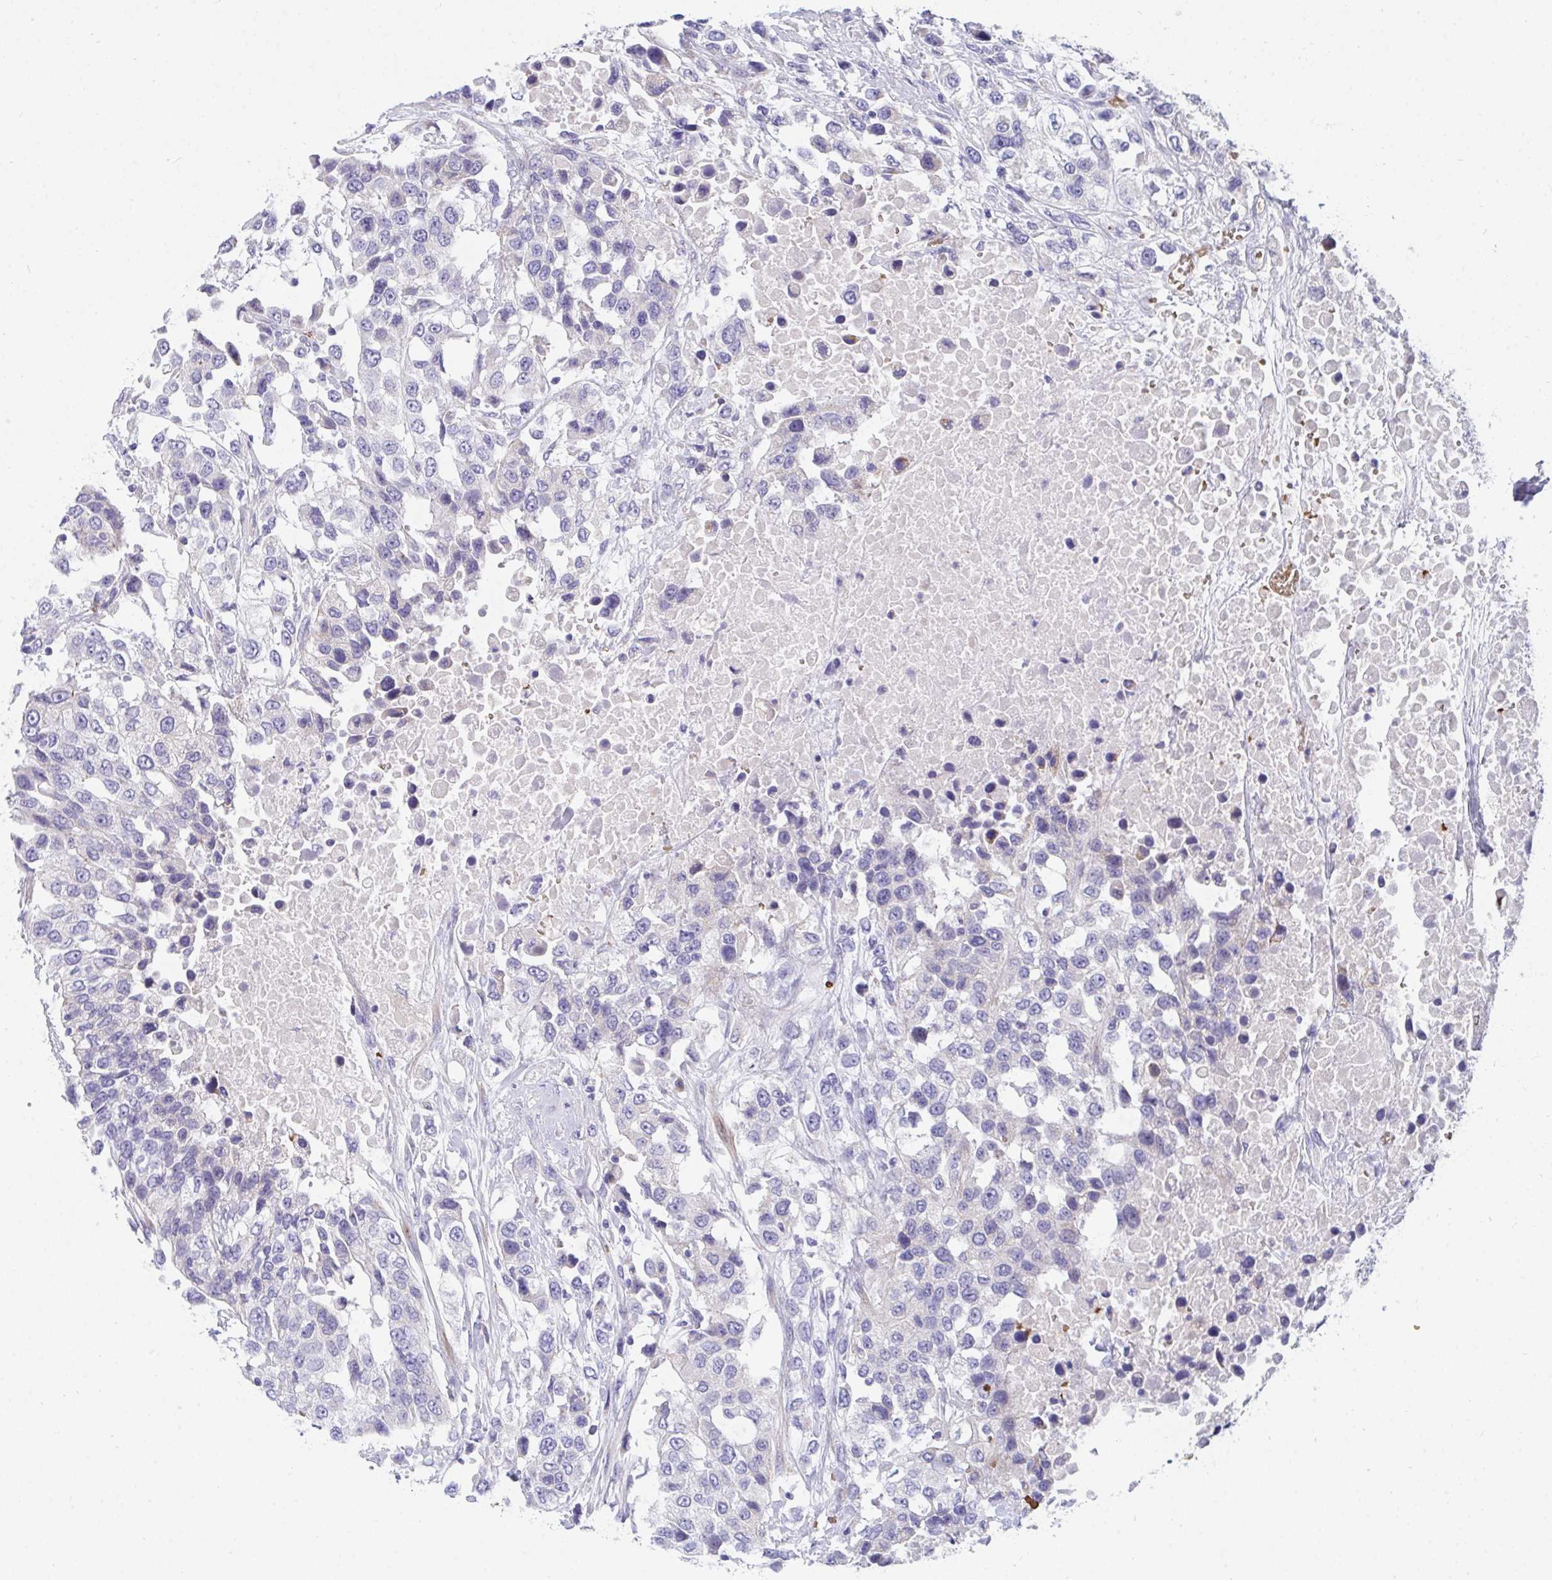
{"staining": {"intensity": "negative", "quantity": "none", "location": "none"}, "tissue": "urothelial cancer", "cell_type": "Tumor cells", "image_type": "cancer", "snomed": [{"axis": "morphology", "description": "Urothelial carcinoma, High grade"}, {"axis": "topography", "description": "Urinary bladder"}], "caption": "The image demonstrates no staining of tumor cells in urothelial cancer. Brightfield microscopy of immunohistochemistry (IHC) stained with DAB (3,3'-diaminobenzidine) (brown) and hematoxylin (blue), captured at high magnification.", "gene": "MROH2B", "patient": {"sex": "female", "age": 80}}